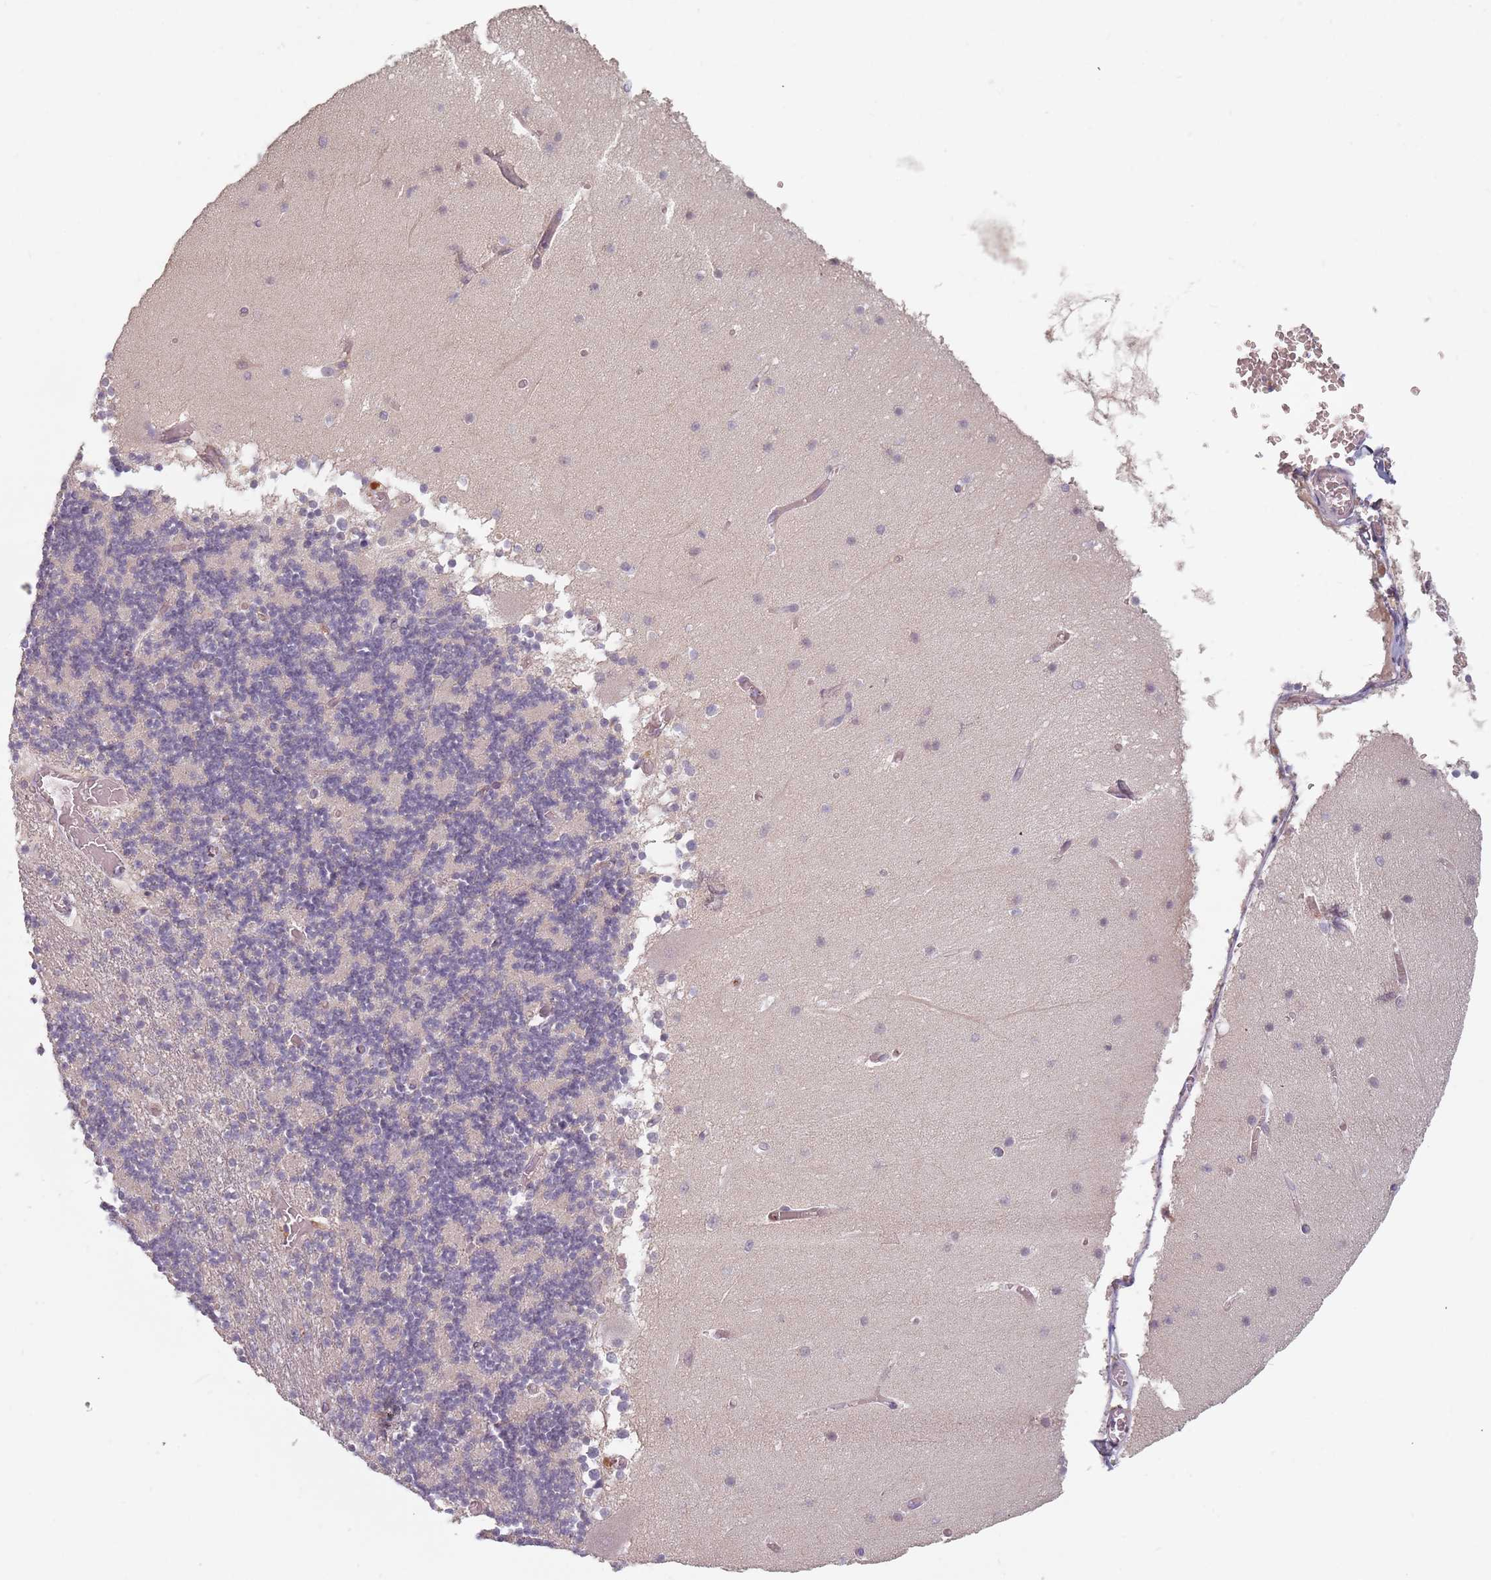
{"staining": {"intensity": "negative", "quantity": "none", "location": "none"}, "tissue": "cerebellum", "cell_type": "Cells in granular layer", "image_type": "normal", "snomed": [{"axis": "morphology", "description": "Normal tissue, NOS"}, {"axis": "topography", "description": "Cerebellum"}], "caption": "DAB immunohistochemical staining of normal human cerebellum displays no significant staining in cells in granular layer.", "gene": "ADAL", "patient": {"sex": "female", "age": 28}}